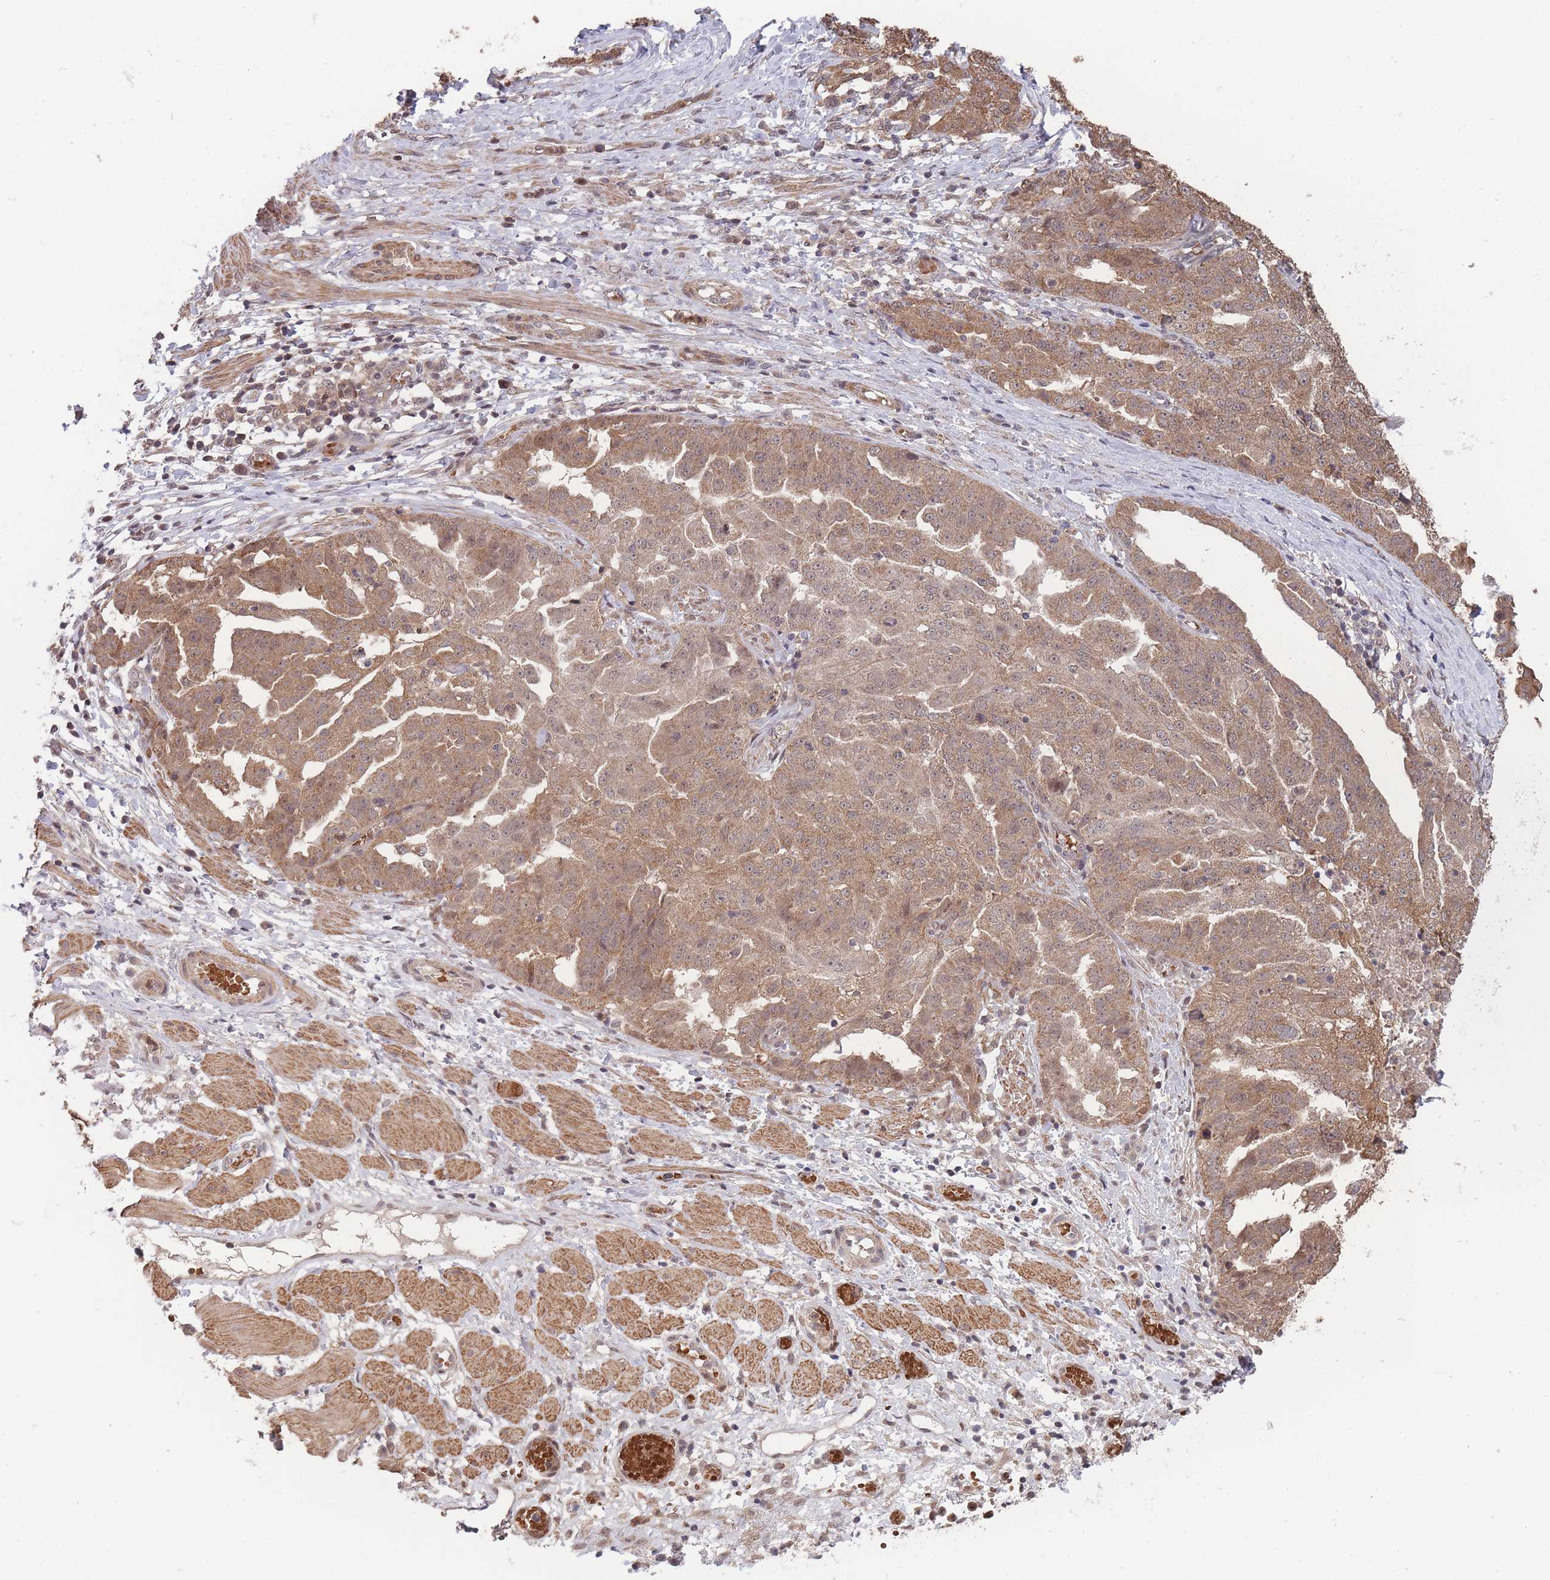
{"staining": {"intensity": "moderate", "quantity": ">75%", "location": "cytoplasmic/membranous"}, "tissue": "ovarian cancer", "cell_type": "Tumor cells", "image_type": "cancer", "snomed": [{"axis": "morphology", "description": "Cystadenocarcinoma, serous, NOS"}, {"axis": "topography", "description": "Ovary"}], "caption": "DAB immunohistochemical staining of ovarian cancer demonstrates moderate cytoplasmic/membranous protein expression in approximately >75% of tumor cells. (Stains: DAB in brown, nuclei in blue, Microscopy: brightfield microscopy at high magnification).", "gene": "SF3B1", "patient": {"sex": "female", "age": 58}}